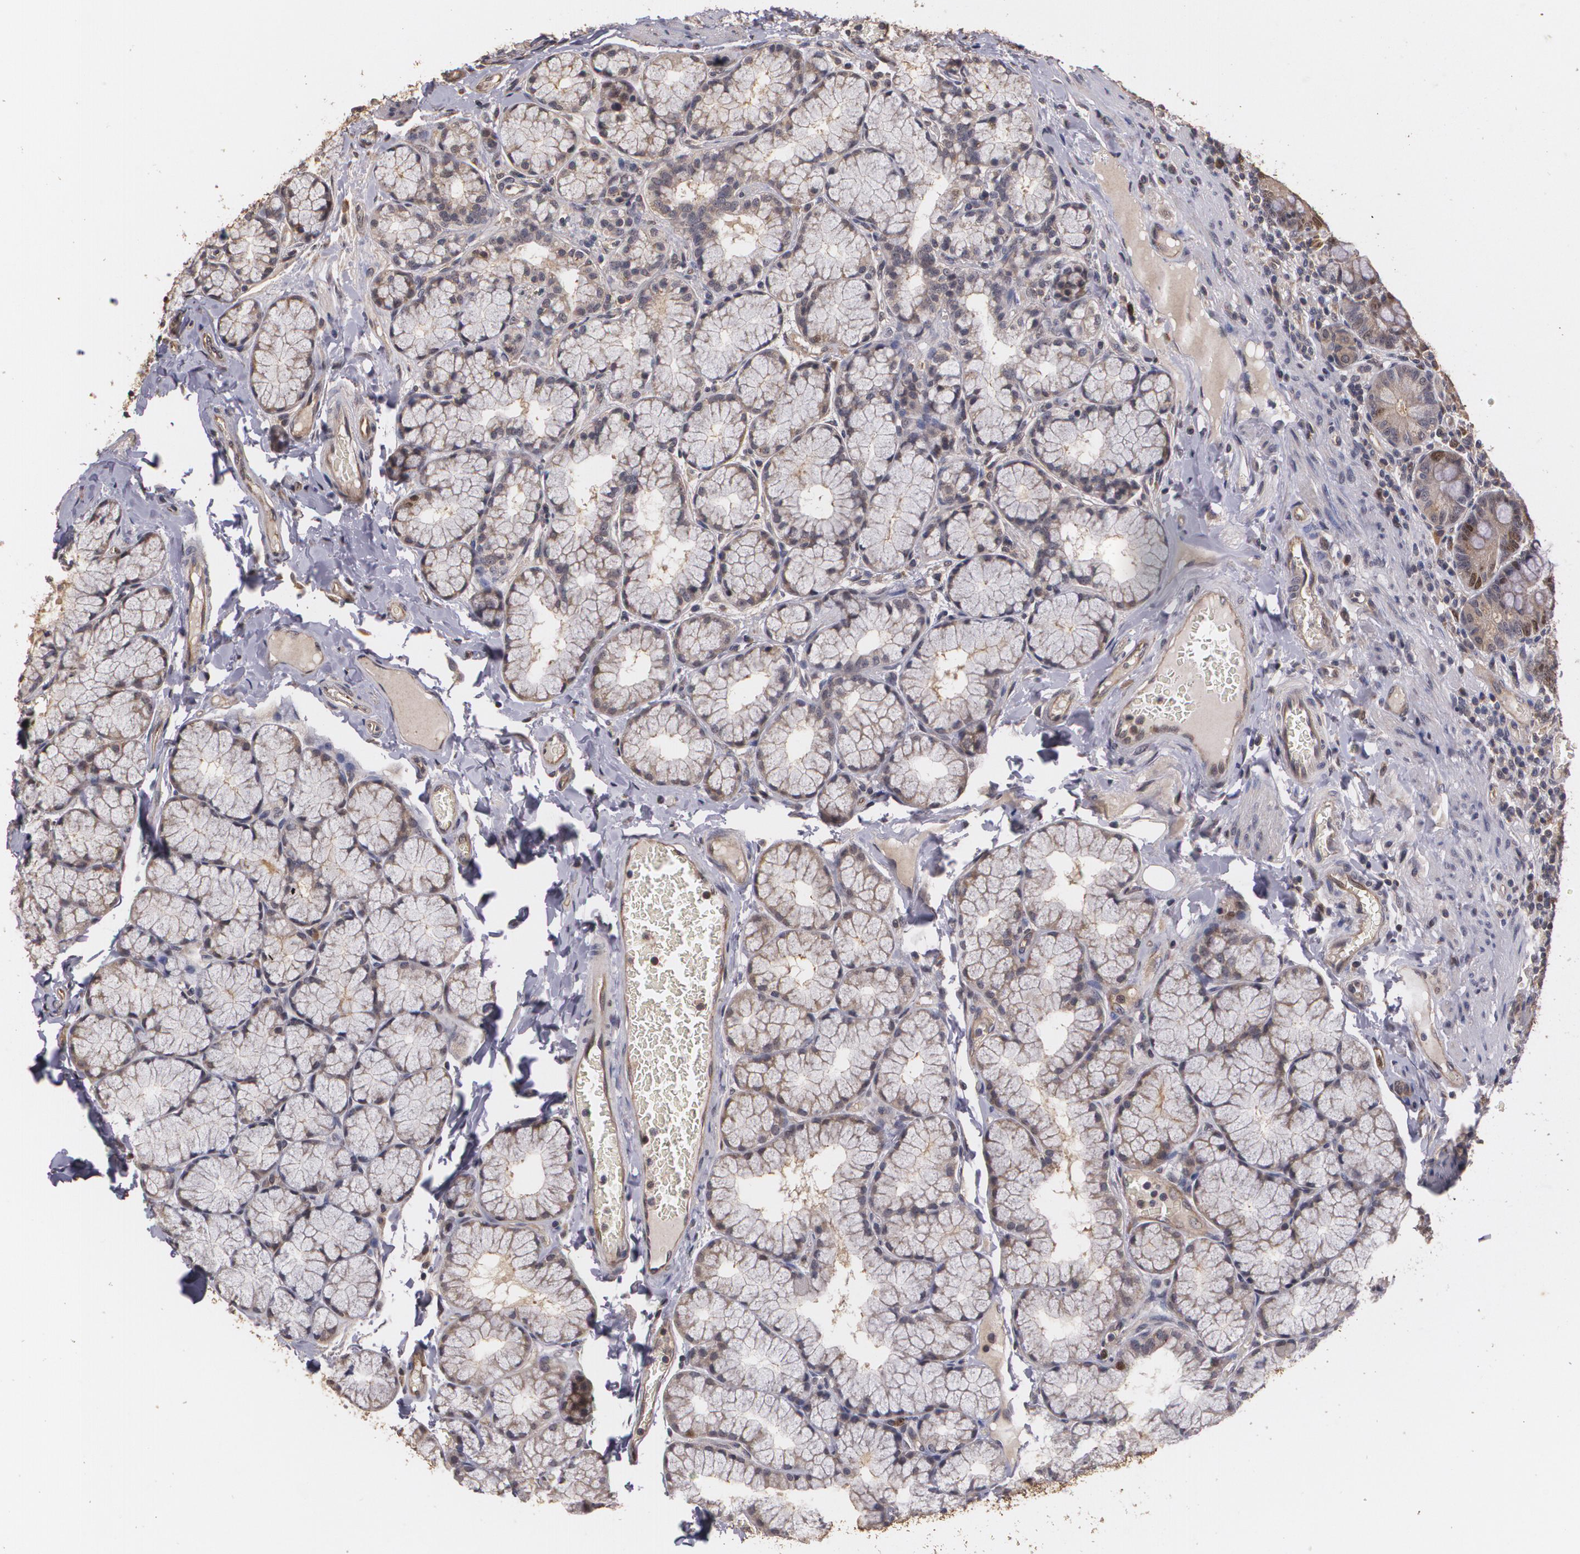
{"staining": {"intensity": "moderate", "quantity": "25%-75%", "location": "cytoplasmic/membranous,nuclear"}, "tissue": "duodenum", "cell_type": "Glandular cells", "image_type": "normal", "snomed": [{"axis": "morphology", "description": "Normal tissue, NOS"}, {"axis": "topography", "description": "Duodenum"}], "caption": "Duodenum was stained to show a protein in brown. There is medium levels of moderate cytoplasmic/membranous,nuclear expression in about 25%-75% of glandular cells. Nuclei are stained in blue.", "gene": "BRCA1", "patient": {"sex": "male", "age": 50}}